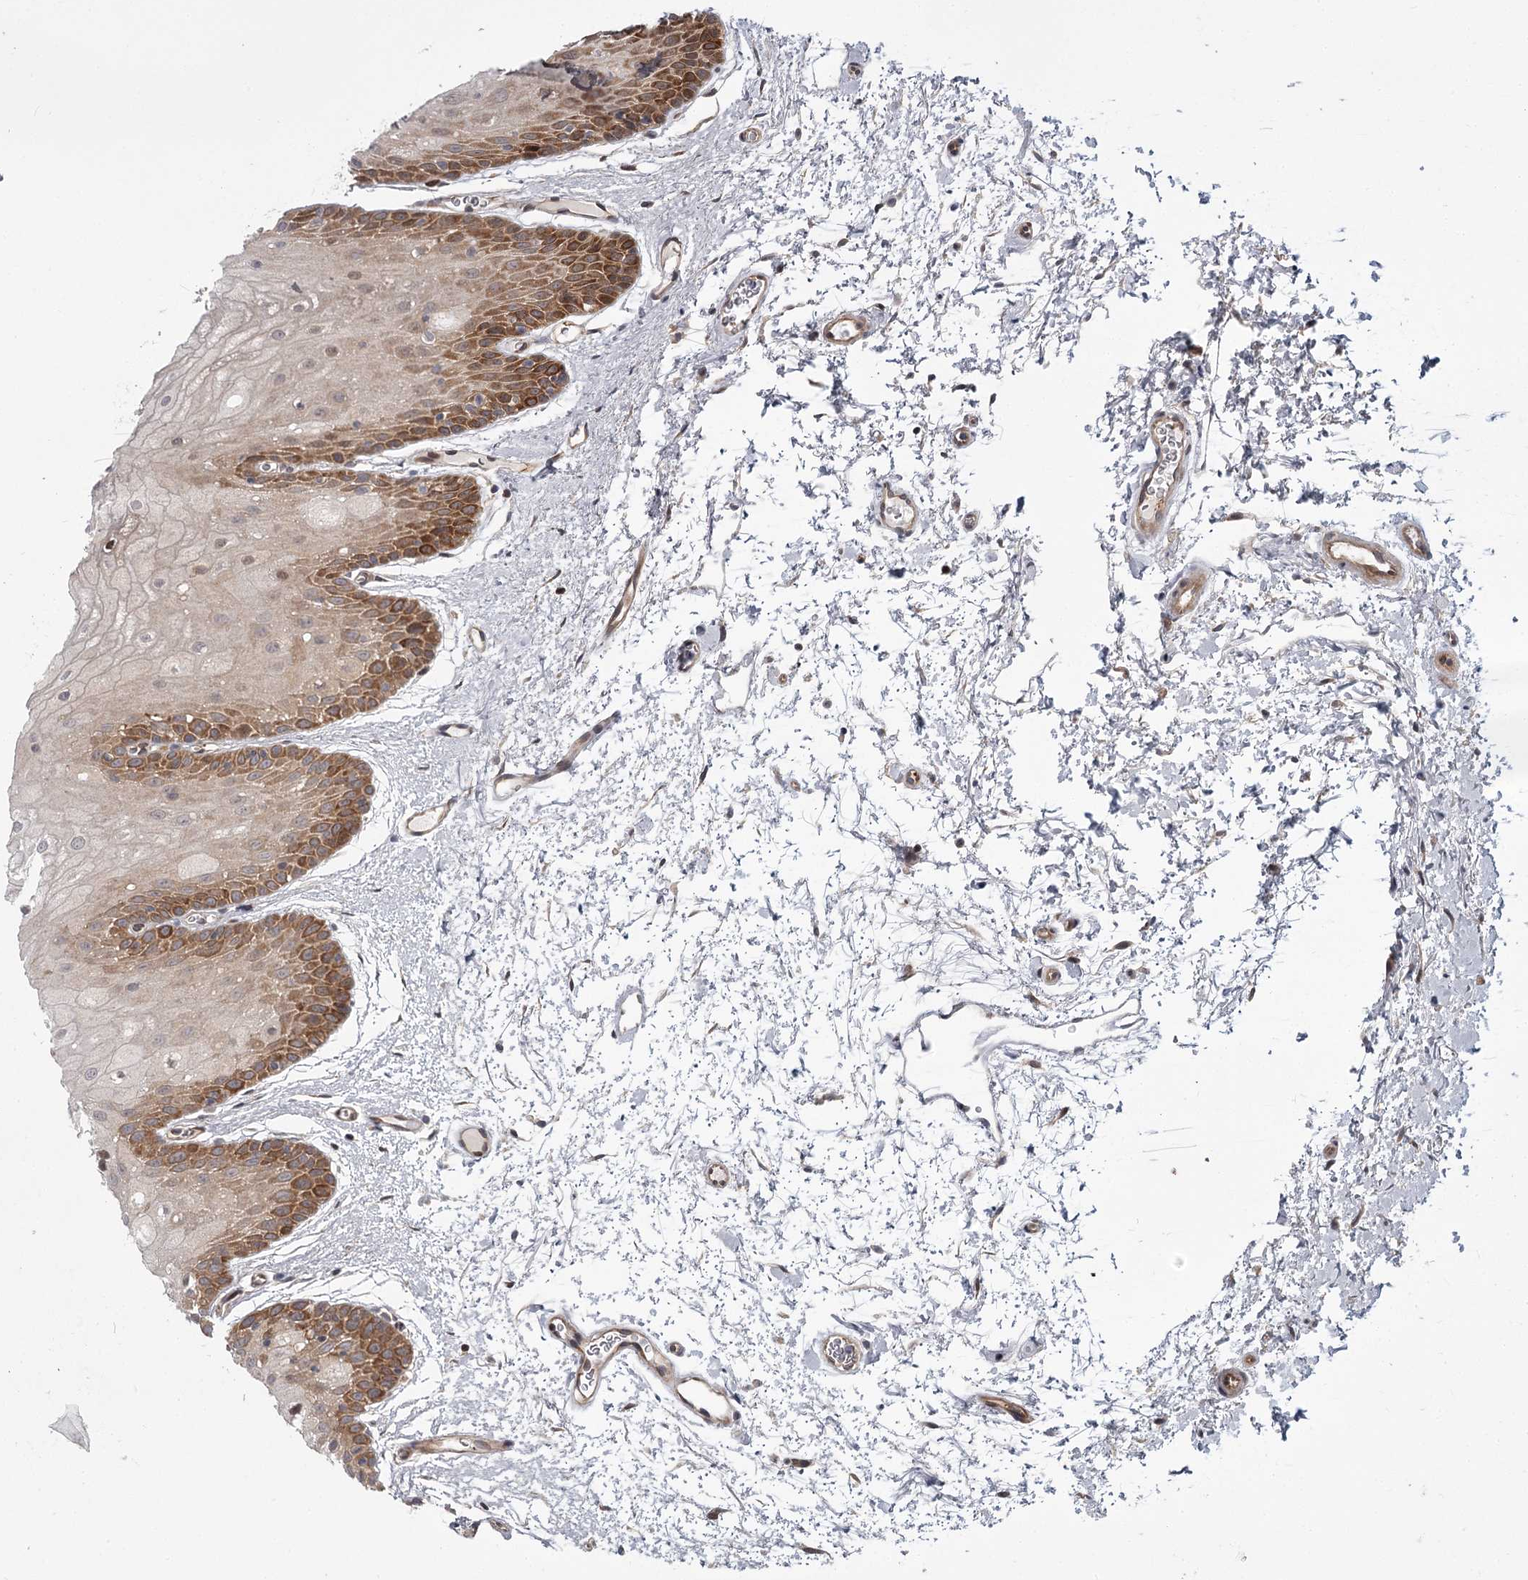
{"staining": {"intensity": "strong", "quantity": "25%-75%", "location": "cytoplasmic/membranous"}, "tissue": "oral mucosa", "cell_type": "Squamous epithelial cells", "image_type": "normal", "snomed": [{"axis": "morphology", "description": "Normal tissue, NOS"}, {"axis": "topography", "description": "Oral tissue"}, {"axis": "topography", "description": "Tounge, NOS"}], "caption": "IHC photomicrograph of unremarkable oral mucosa stained for a protein (brown), which displays high levels of strong cytoplasmic/membranous staining in about 25%-75% of squamous epithelial cells.", "gene": "CCNG2", "patient": {"sex": "female", "age": 73}}